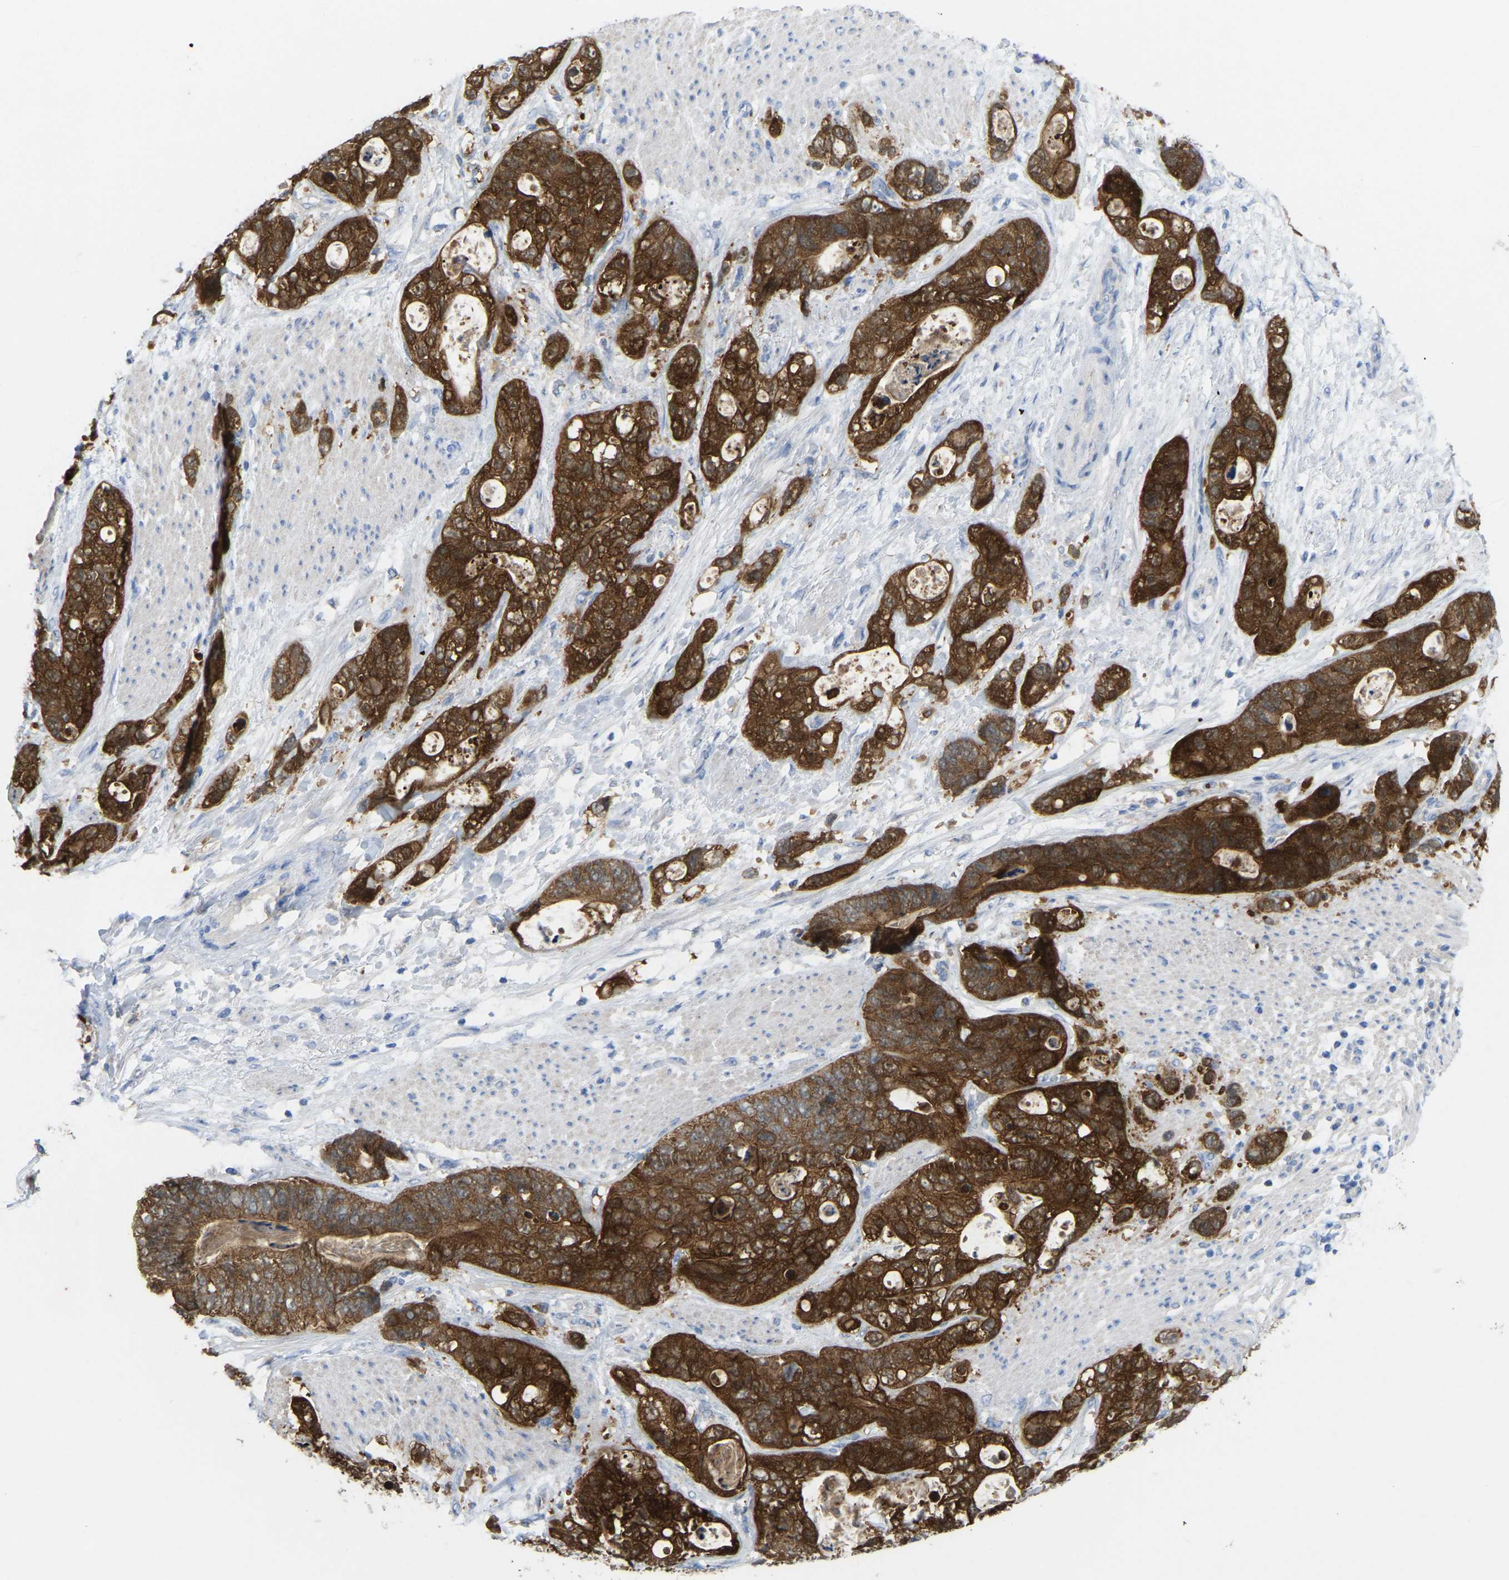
{"staining": {"intensity": "strong", "quantity": ">75%", "location": "cytoplasmic/membranous"}, "tissue": "stomach cancer", "cell_type": "Tumor cells", "image_type": "cancer", "snomed": [{"axis": "morphology", "description": "Normal tissue, NOS"}, {"axis": "morphology", "description": "Adenocarcinoma, NOS"}, {"axis": "topography", "description": "Stomach"}], "caption": "Tumor cells show strong cytoplasmic/membranous positivity in approximately >75% of cells in stomach adenocarcinoma.", "gene": "SERPINB5", "patient": {"sex": "female", "age": 89}}